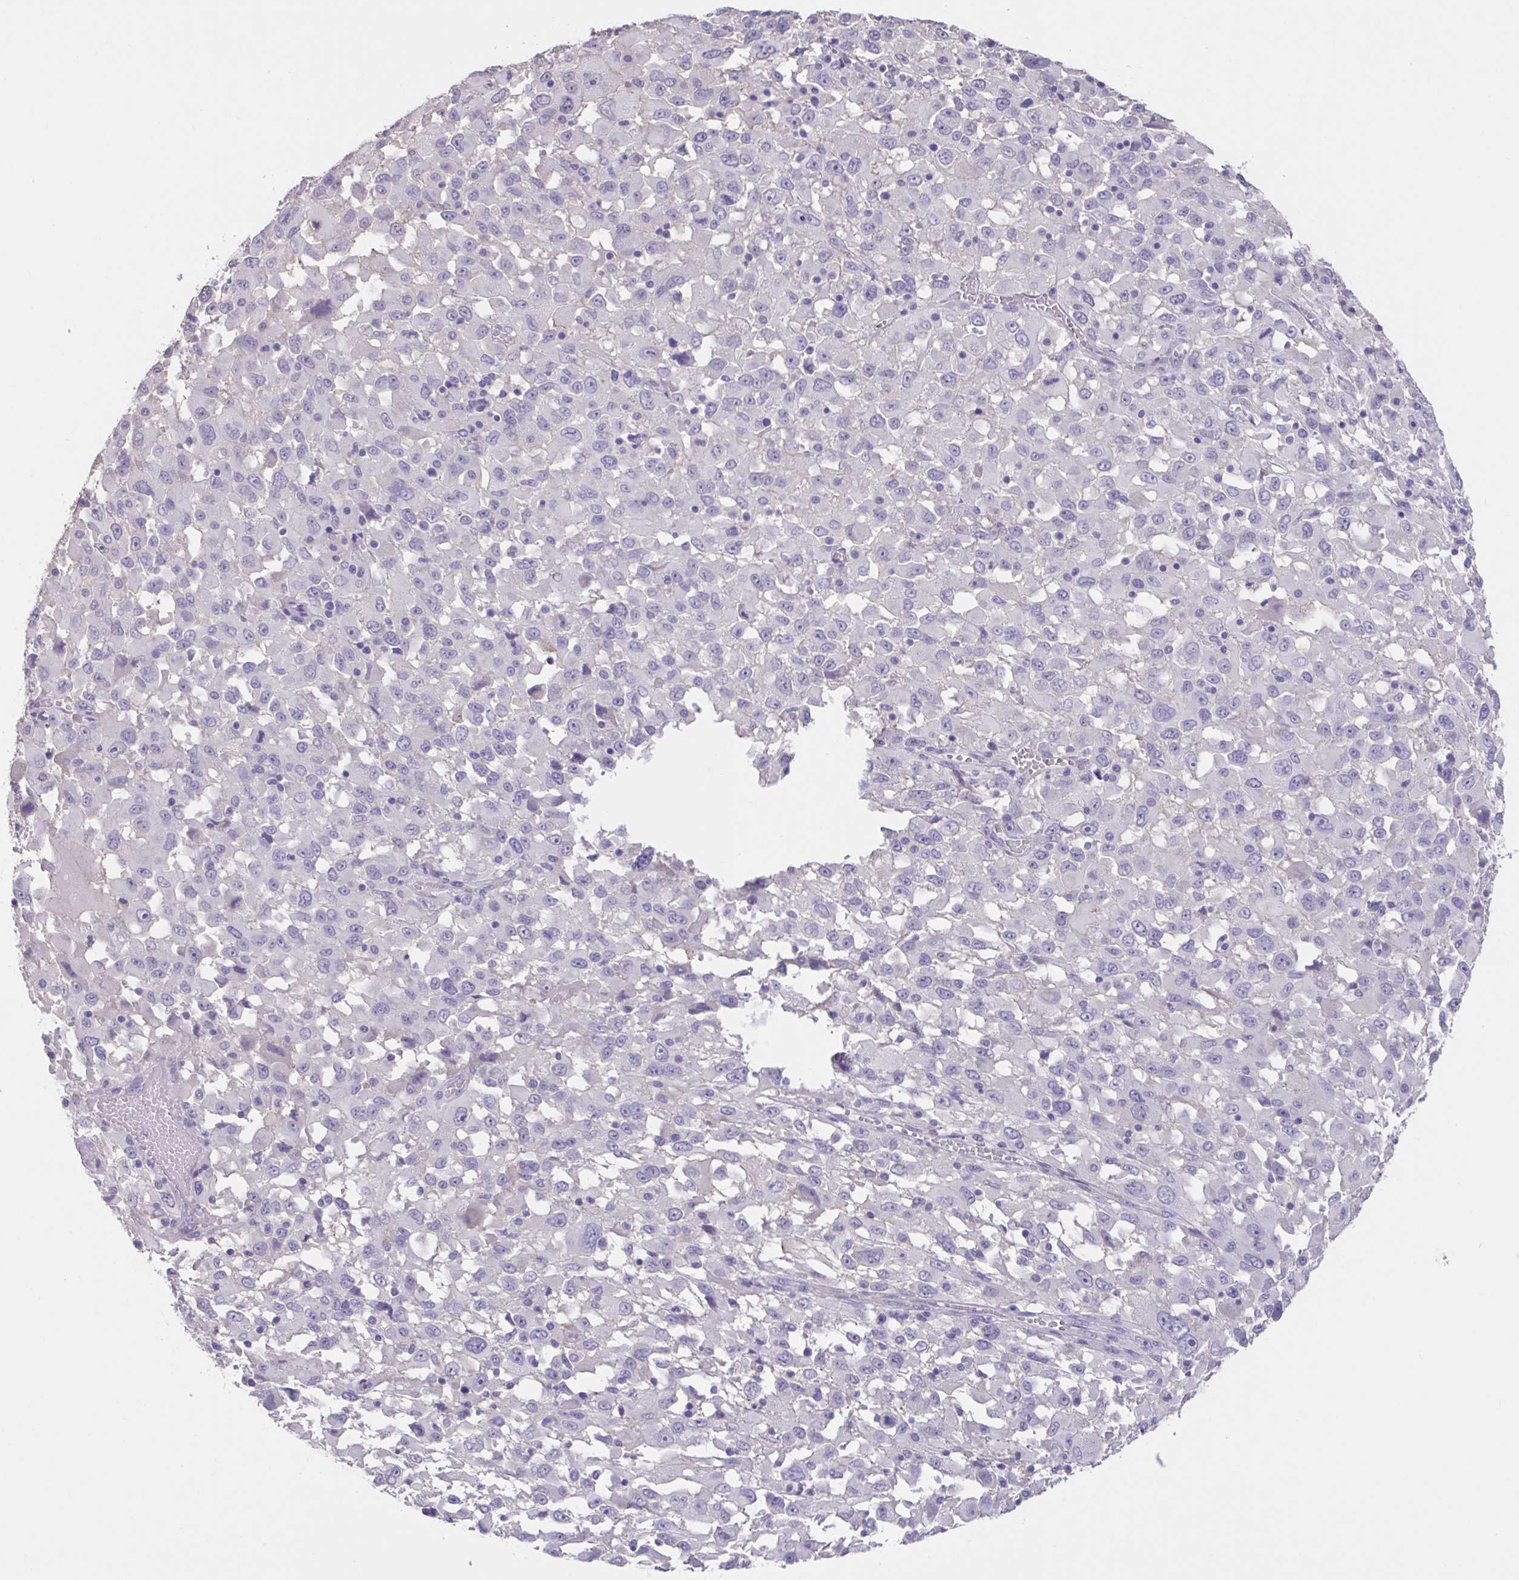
{"staining": {"intensity": "negative", "quantity": "none", "location": "none"}, "tissue": "melanoma", "cell_type": "Tumor cells", "image_type": "cancer", "snomed": [{"axis": "morphology", "description": "Malignant melanoma, Metastatic site"}, {"axis": "topography", "description": "Soft tissue"}], "caption": "The histopathology image reveals no significant staining in tumor cells of malignant melanoma (metastatic site).", "gene": "GPR162", "patient": {"sex": "male", "age": 50}}